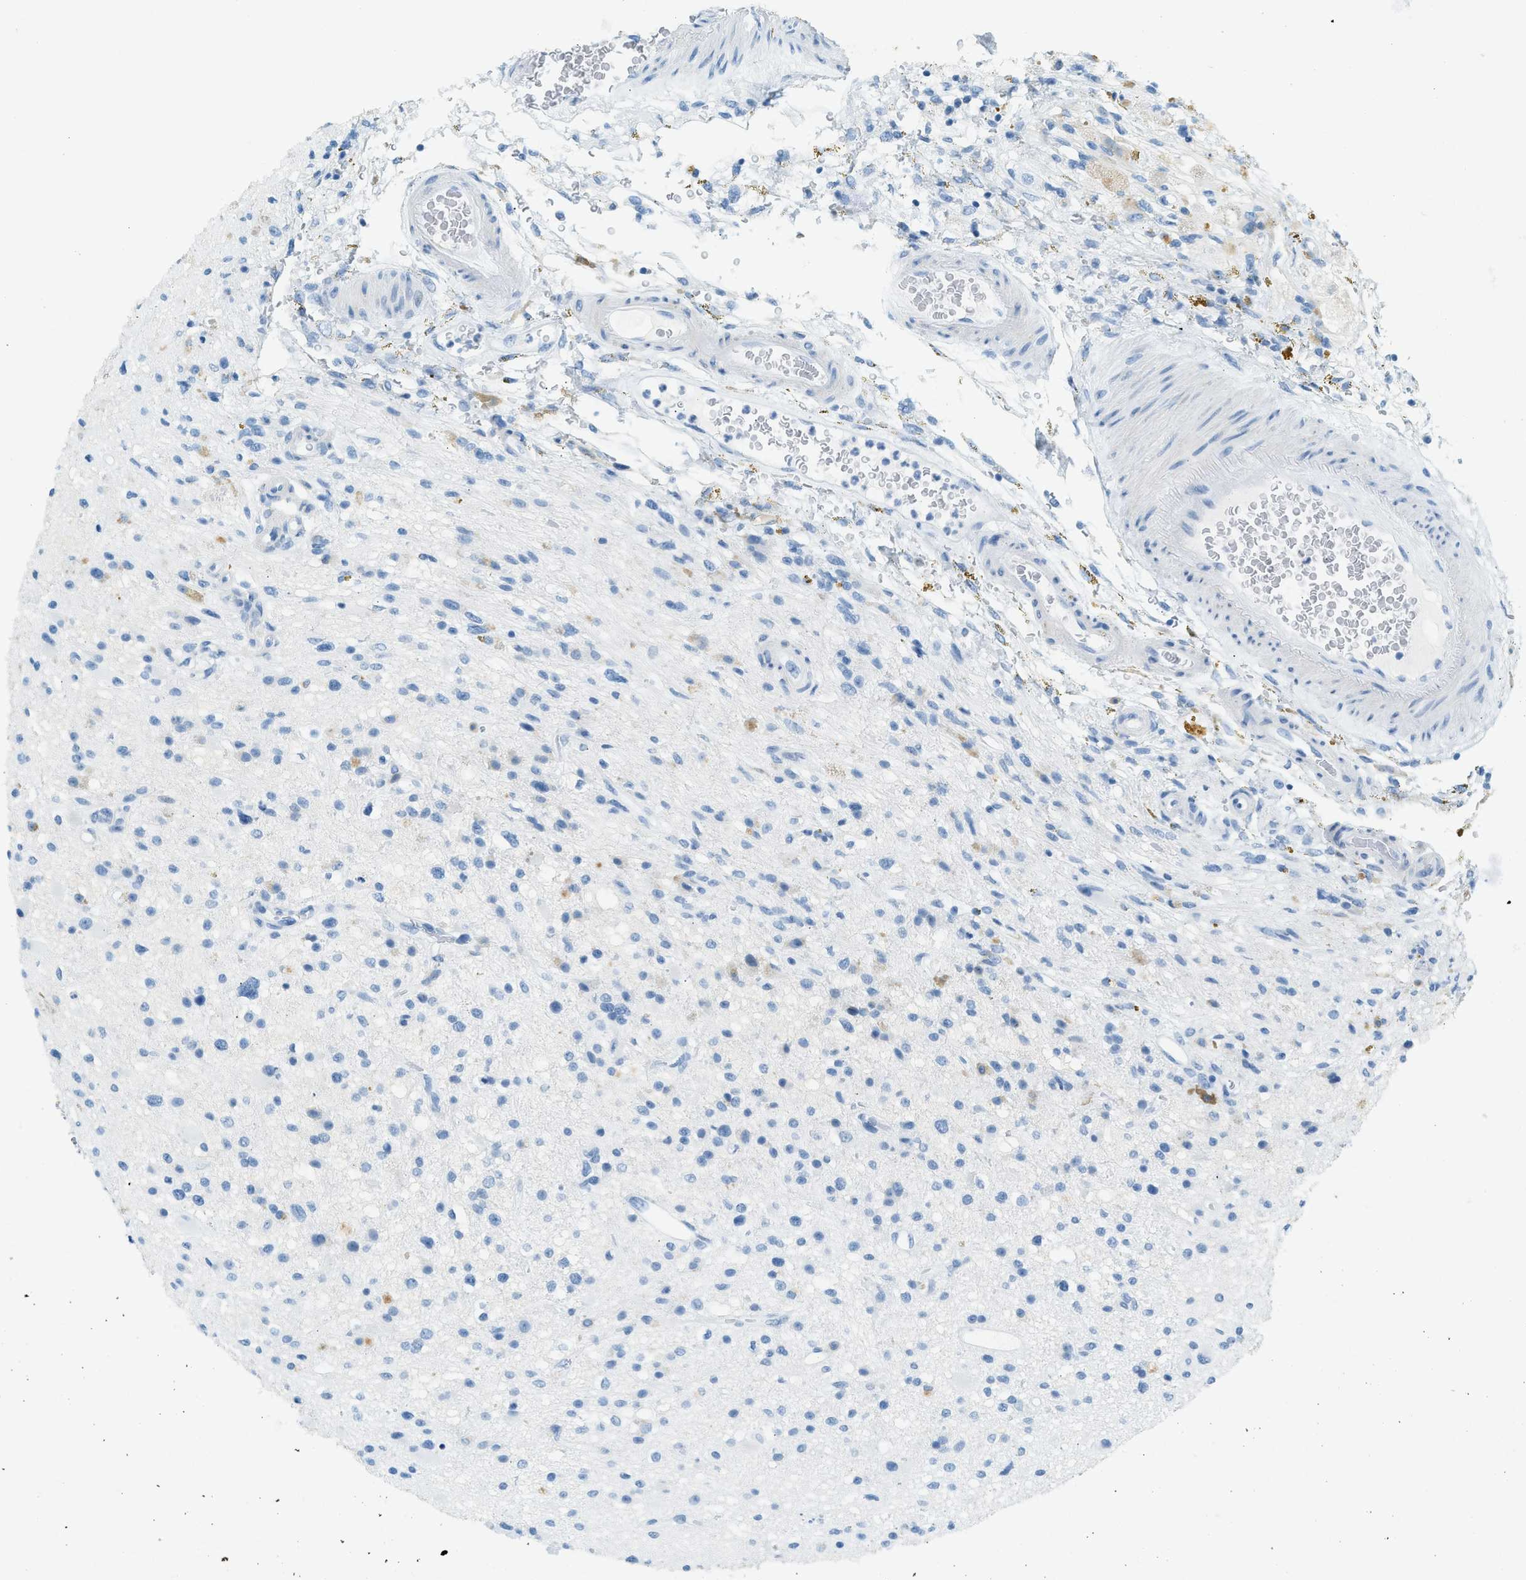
{"staining": {"intensity": "negative", "quantity": "none", "location": "none"}, "tissue": "glioma", "cell_type": "Tumor cells", "image_type": "cancer", "snomed": [{"axis": "morphology", "description": "Glioma, malignant, High grade"}, {"axis": "topography", "description": "Brain"}], "caption": "The photomicrograph shows no staining of tumor cells in glioma. The staining is performed using DAB (3,3'-diaminobenzidine) brown chromogen with nuclei counter-stained in using hematoxylin.", "gene": "HHATL", "patient": {"sex": "male", "age": 33}}